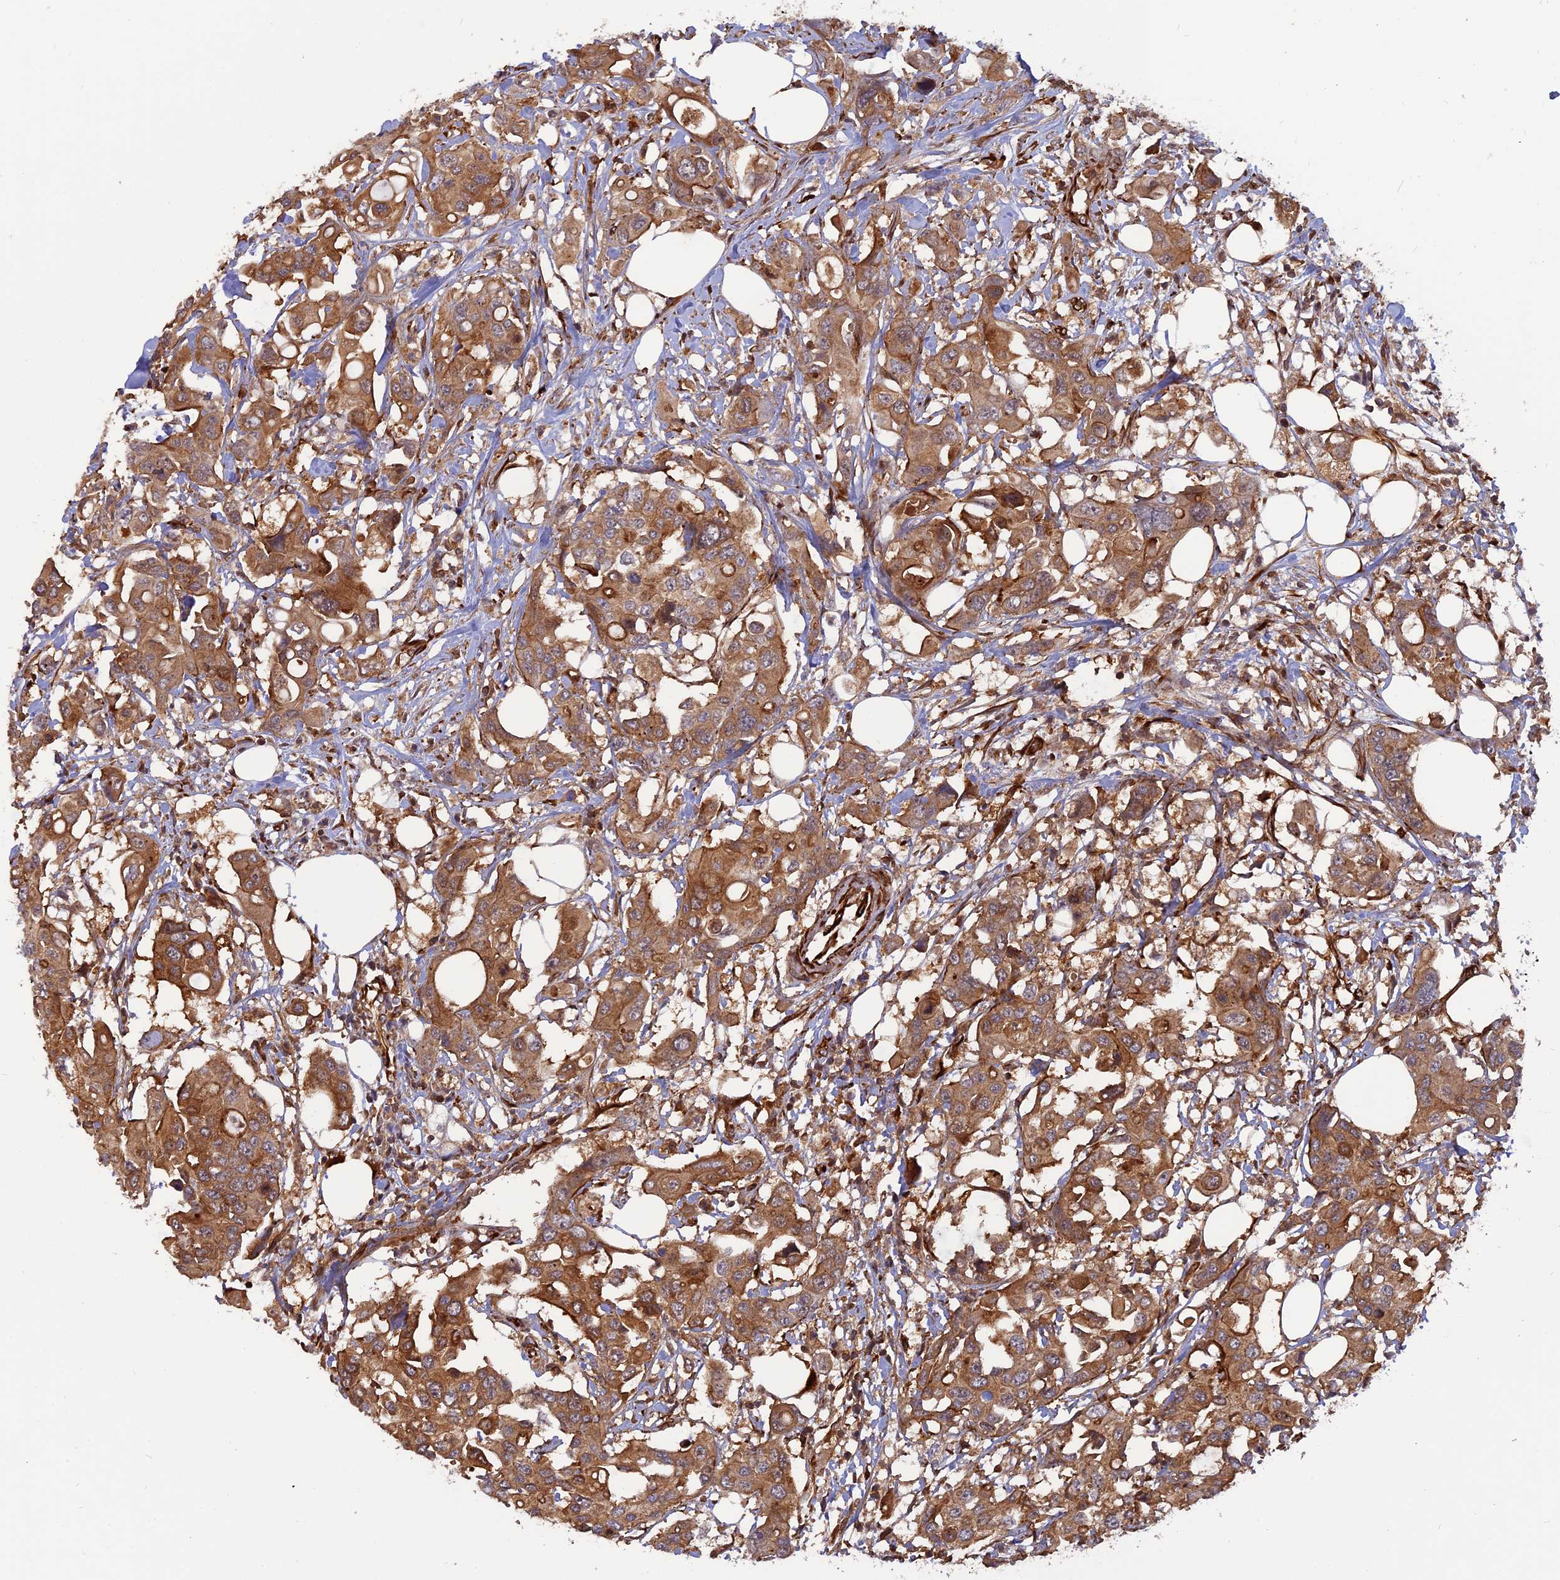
{"staining": {"intensity": "strong", "quantity": ">75%", "location": "cytoplasmic/membranous"}, "tissue": "colorectal cancer", "cell_type": "Tumor cells", "image_type": "cancer", "snomed": [{"axis": "morphology", "description": "Adenocarcinoma, NOS"}, {"axis": "topography", "description": "Colon"}], "caption": "Immunohistochemical staining of colorectal cancer exhibits strong cytoplasmic/membranous protein positivity in approximately >75% of tumor cells.", "gene": "PHLDB3", "patient": {"sex": "male", "age": 77}}